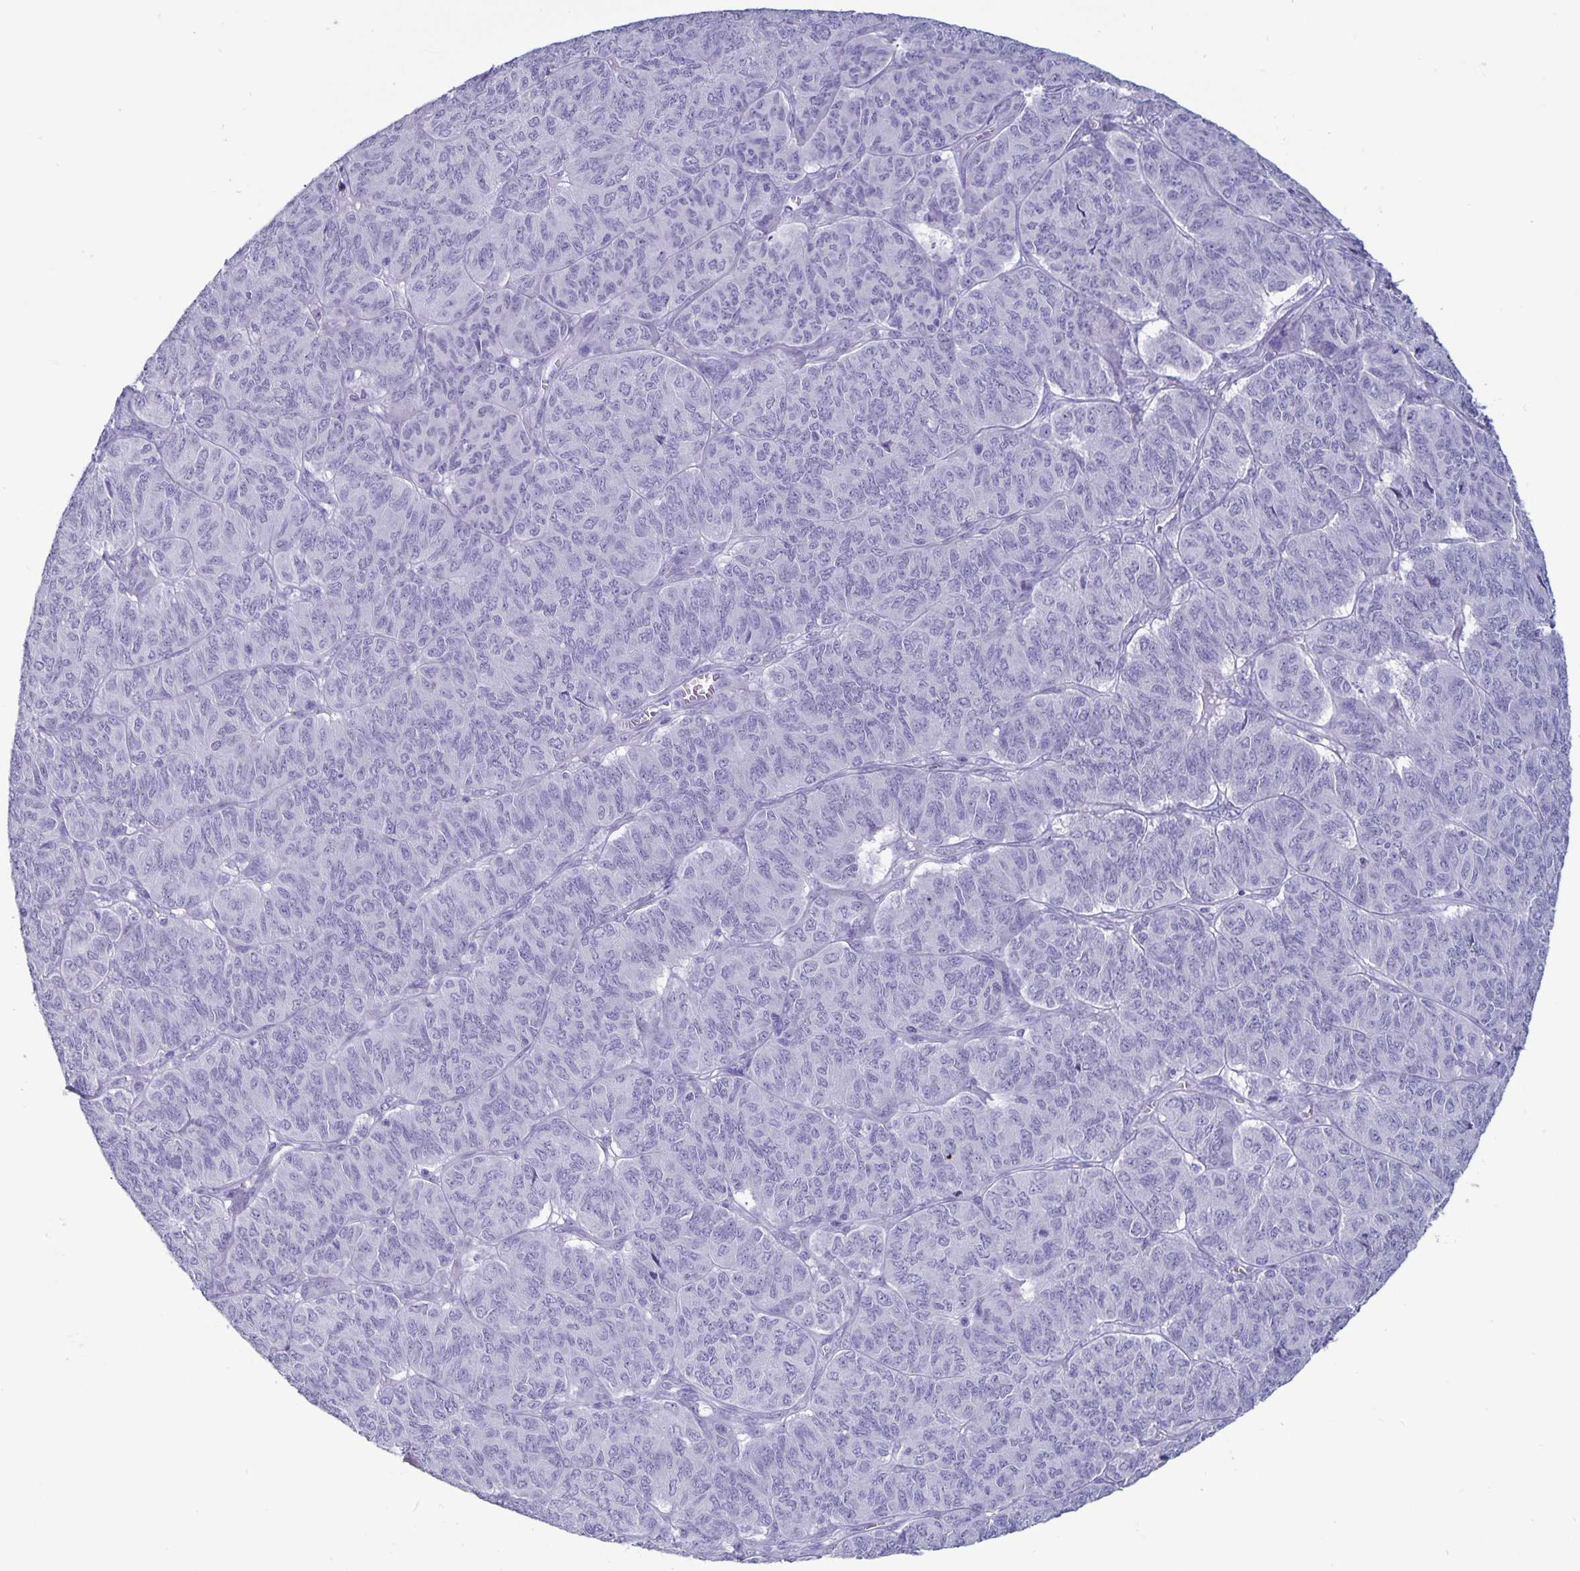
{"staining": {"intensity": "negative", "quantity": "none", "location": "none"}, "tissue": "ovarian cancer", "cell_type": "Tumor cells", "image_type": "cancer", "snomed": [{"axis": "morphology", "description": "Carcinoma, endometroid"}, {"axis": "topography", "description": "Ovary"}], "caption": "Immunohistochemical staining of human ovarian endometroid carcinoma demonstrates no significant positivity in tumor cells. (DAB immunohistochemistry with hematoxylin counter stain).", "gene": "BPIFA3", "patient": {"sex": "female", "age": 80}}